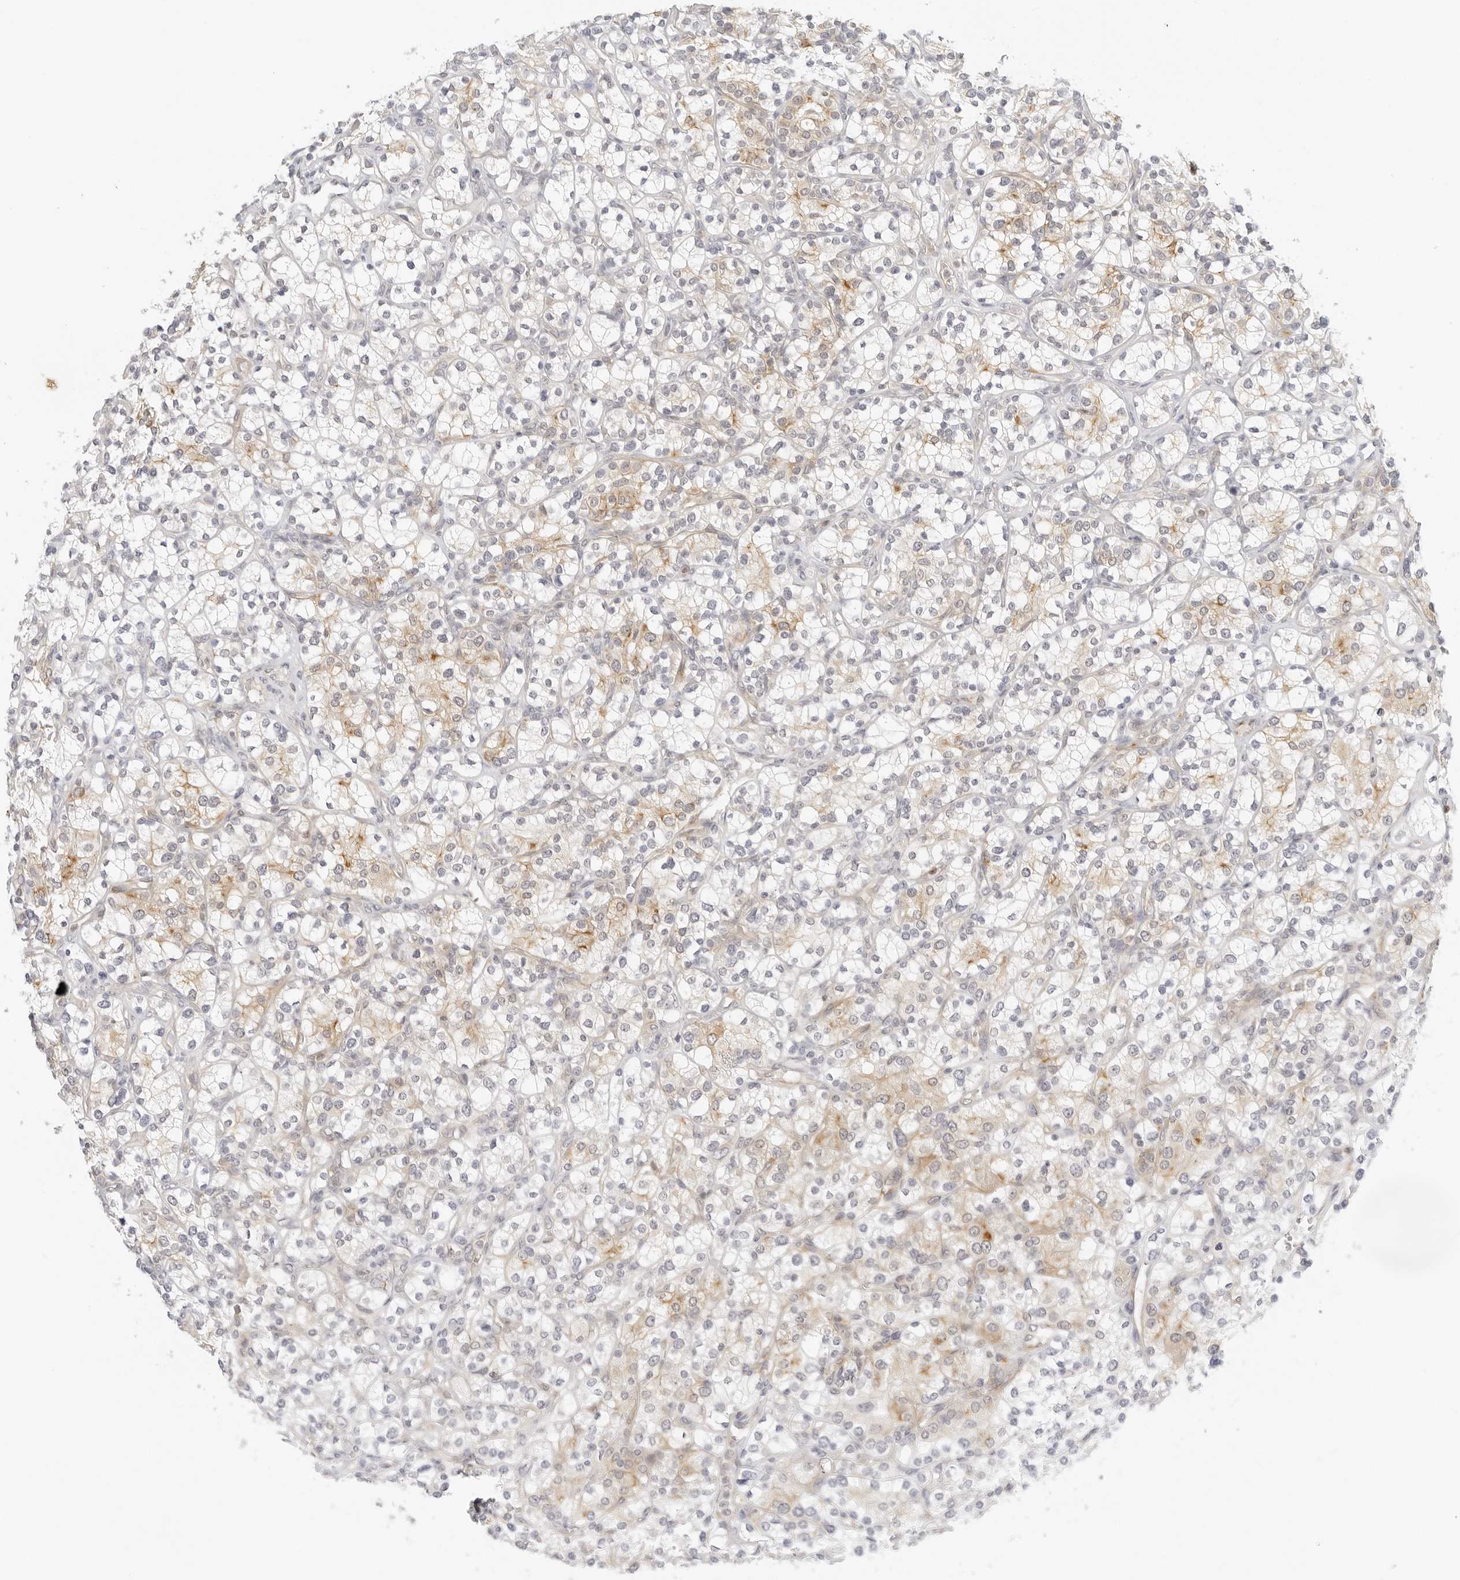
{"staining": {"intensity": "weak", "quantity": "<25%", "location": "cytoplasmic/membranous"}, "tissue": "renal cancer", "cell_type": "Tumor cells", "image_type": "cancer", "snomed": [{"axis": "morphology", "description": "Adenocarcinoma, NOS"}, {"axis": "topography", "description": "Kidney"}], "caption": "Human renal cancer stained for a protein using IHC demonstrates no positivity in tumor cells.", "gene": "OSCP1", "patient": {"sex": "male", "age": 77}}